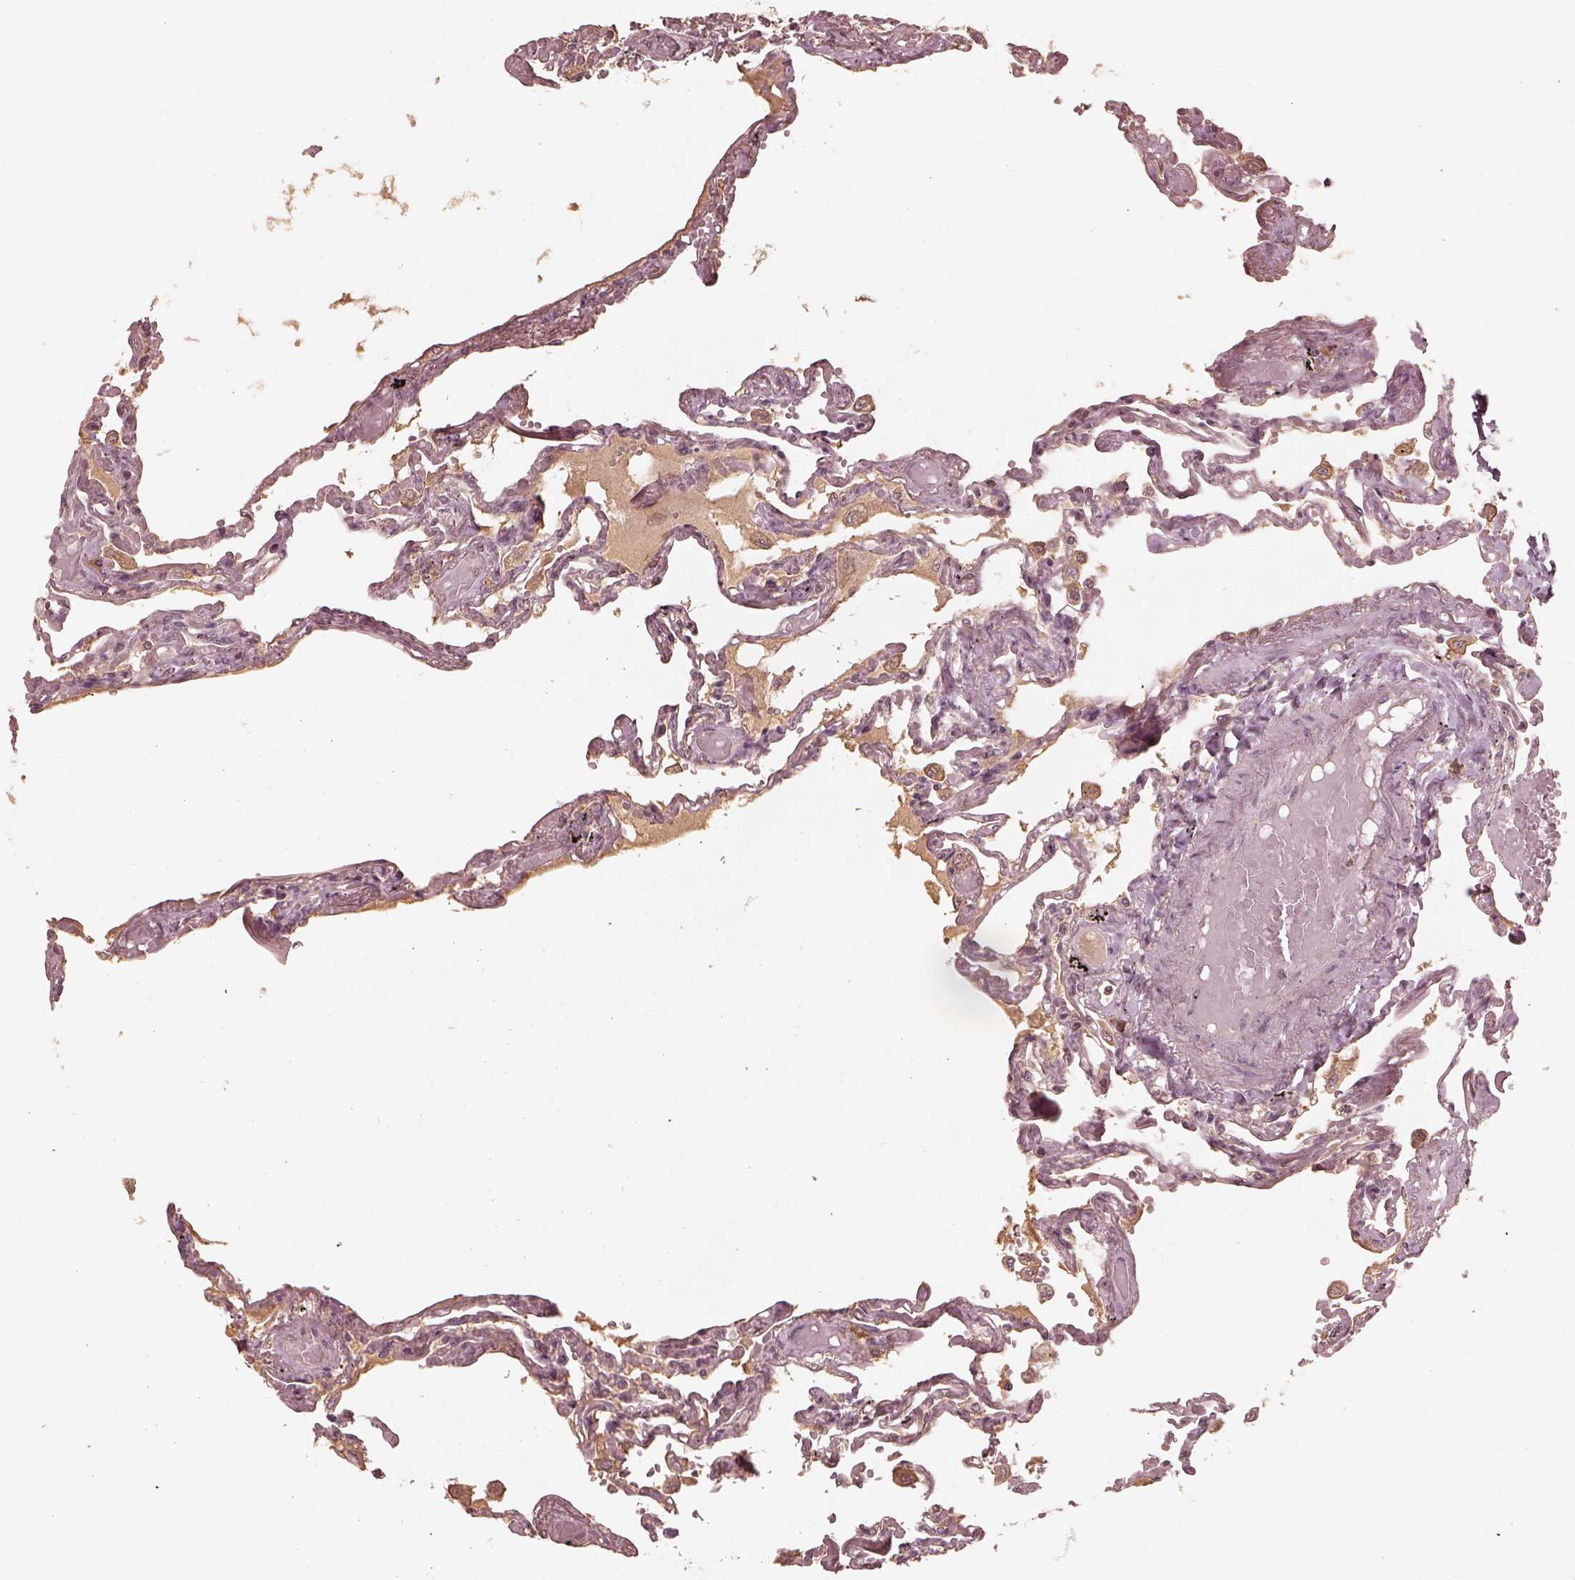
{"staining": {"intensity": "negative", "quantity": "none", "location": "none"}, "tissue": "lung", "cell_type": "Alveolar cells", "image_type": "normal", "snomed": [{"axis": "morphology", "description": "Normal tissue, NOS"}, {"axis": "morphology", "description": "Adenocarcinoma, NOS"}, {"axis": "topography", "description": "Cartilage tissue"}, {"axis": "topography", "description": "Lung"}], "caption": "IHC photomicrograph of normal human lung stained for a protein (brown), which shows no positivity in alveolar cells.", "gene": "CALR3", "patient": {"sex": "female", "age": 67}}